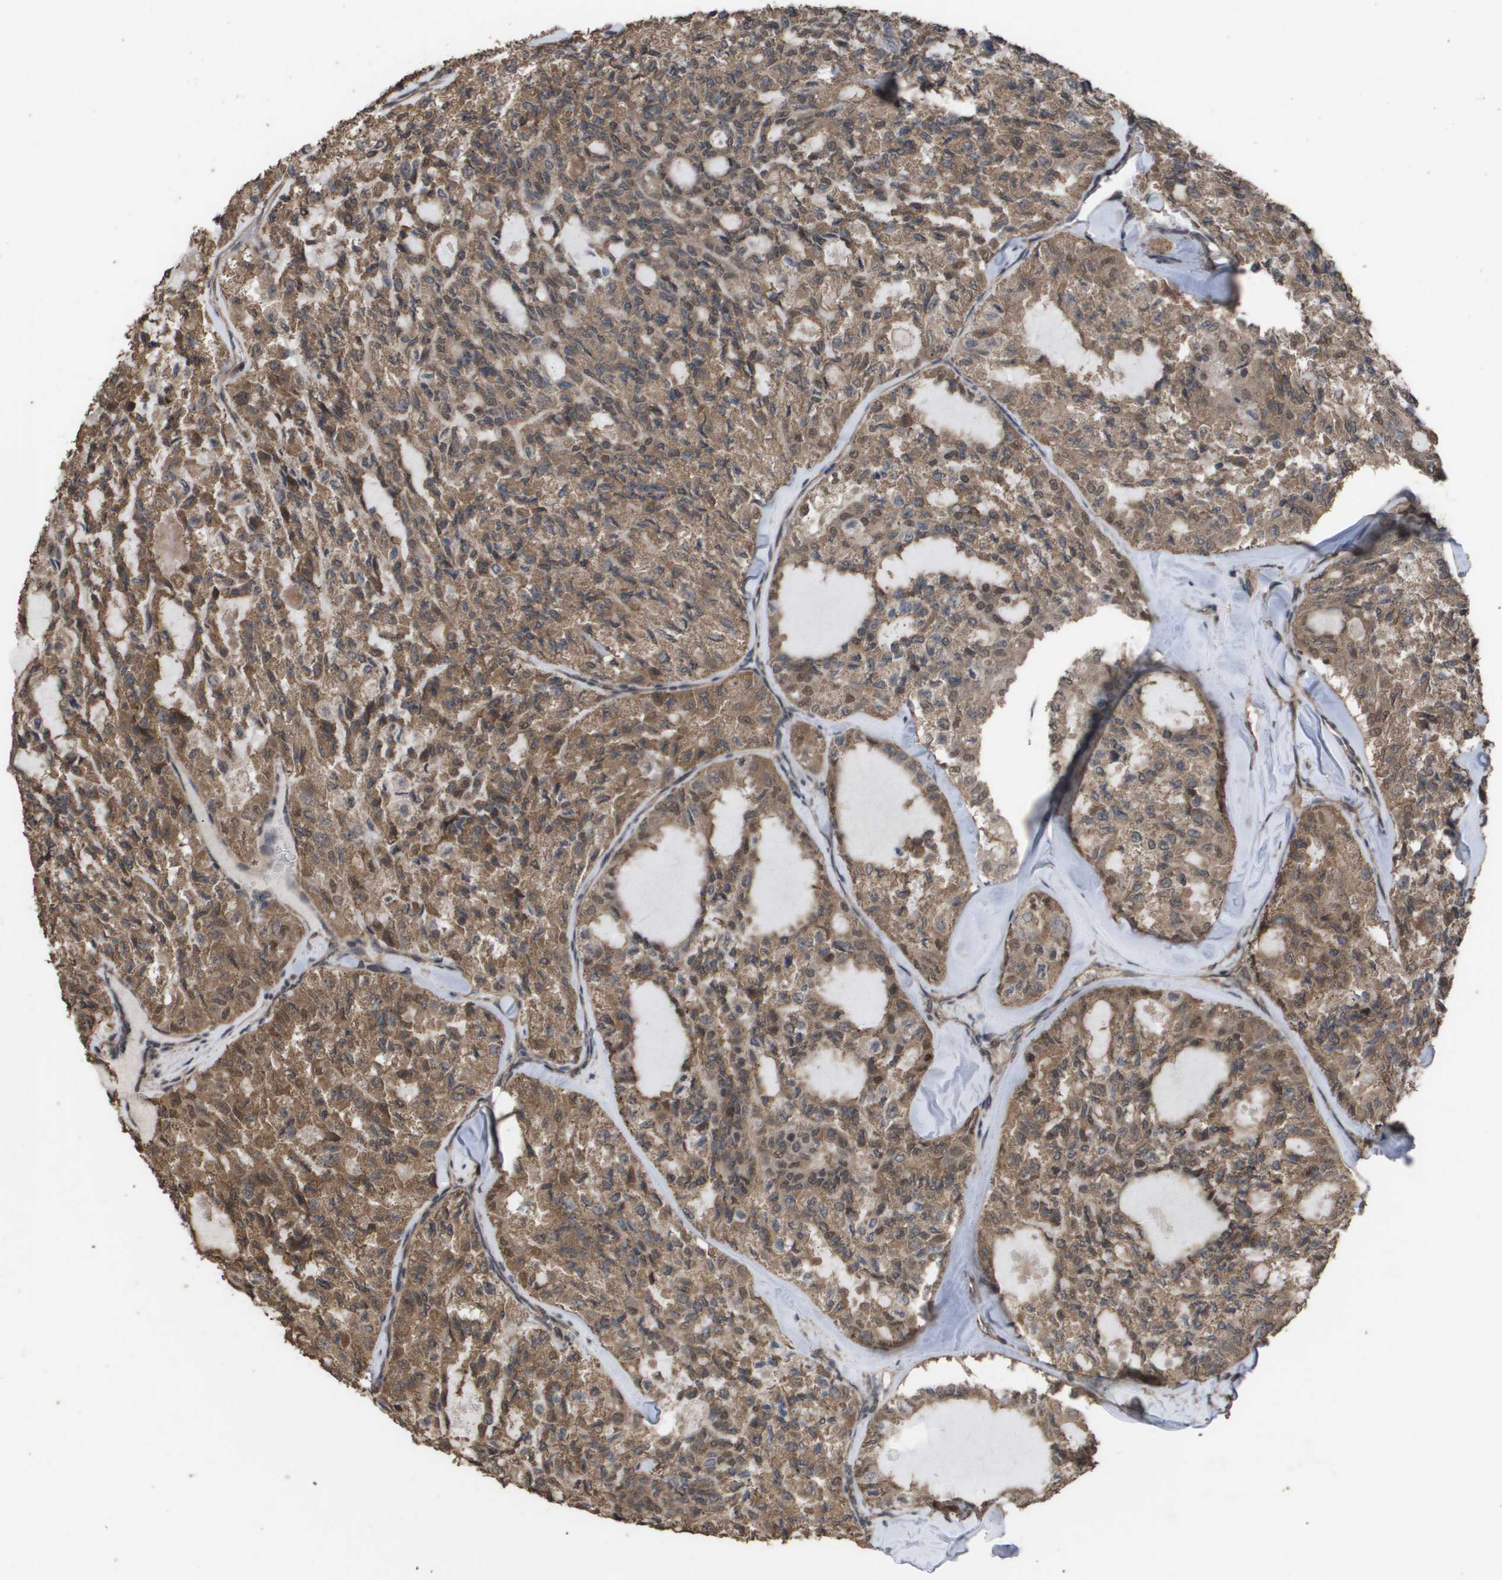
{"staining": {"intensity": "moderate", "quantity": ">75%", "location": "cytoplasmic/membranous"}, "tissue": "thyroid cancer", "cell_type": "Tumor cells", "image_type": "cancer", "snomed": [{"axis": "morphology", "description": "Follicular adenoma carcinoma, NOS"}, {"axis": "topography", "description": "Thyroid gland"}], "caption": "The immunohistochemical stain labels moderate cytoplasmic/membranous staining in tumor cells of thyroid cancer tissue.", "gene": "CUL5", "patient": {"sex": "male", "age": 75}}